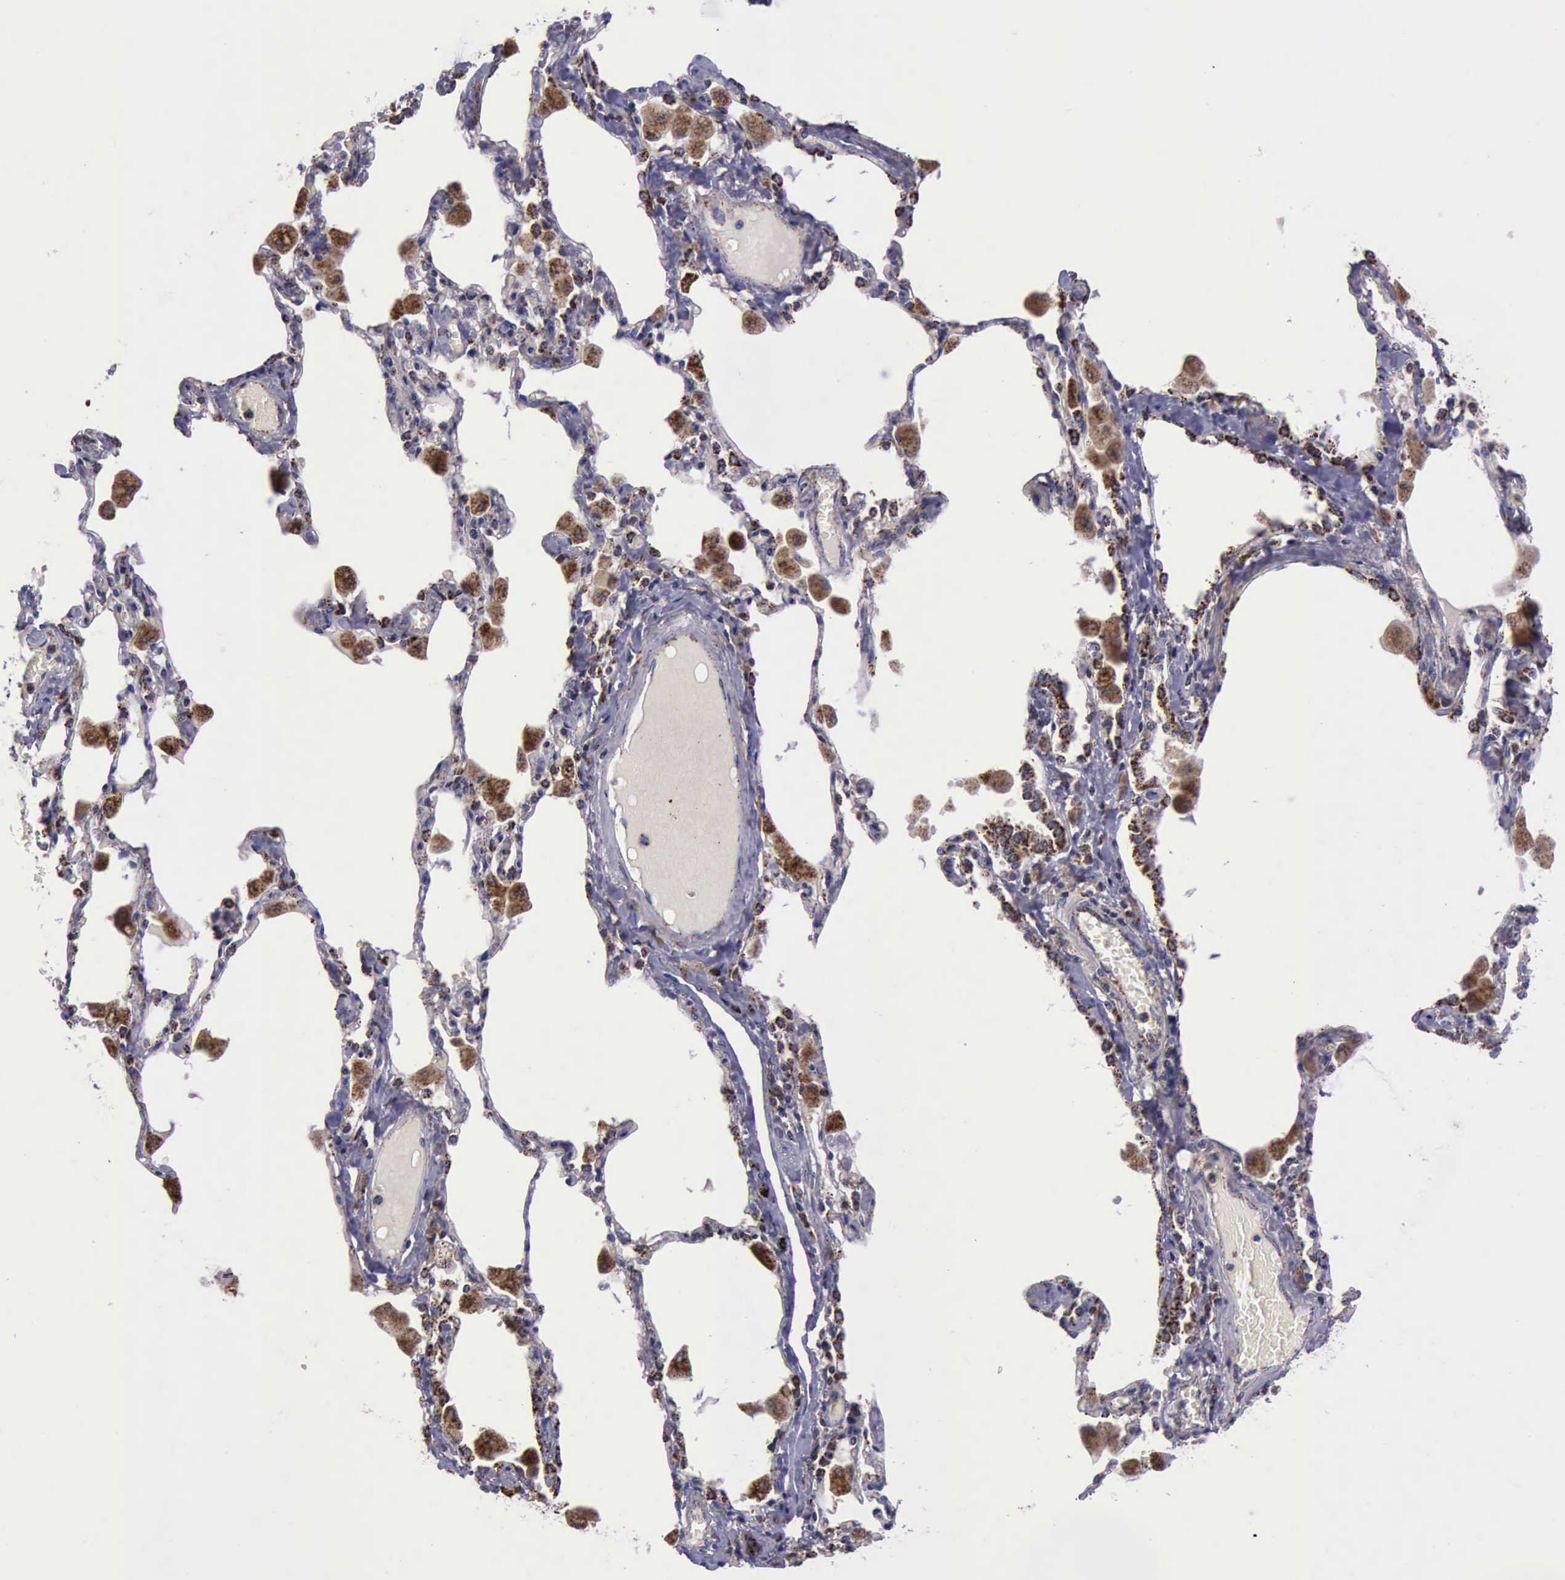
{"staining": {"intensity": "strong", "quantity": ">75%", "location": "cytoplasmic/membranous"}, "tissue": "bronchus", "cell_type": "Respiratory epithelial cells", "image_type": "normal", "snomed": [{"axis": "morphology", "description": "Normal tissue, NOS"}, {"axis": "morphology", "description": "Squamous cell carcinoma, NOS"}, {"axis": "topography", "description": "Bronchus"}, {"axis": "topography", "description": "Lung"}], "caption": "High-magnification brightfield microscopy of unremarkable bronchus stained with DAB (3,3'-diaminobenzidine) (brown) and counterstained with hematoxylin (blue). respiratory epithelial cells exhibit strong cytoplasmic/membranous staining is appreciated in approximately>75% of cells. The protein is shown in brown color, while the nuclei are stained blue.", "gene": "TXN2", "patient": {"sex": "female", "age": 47}}